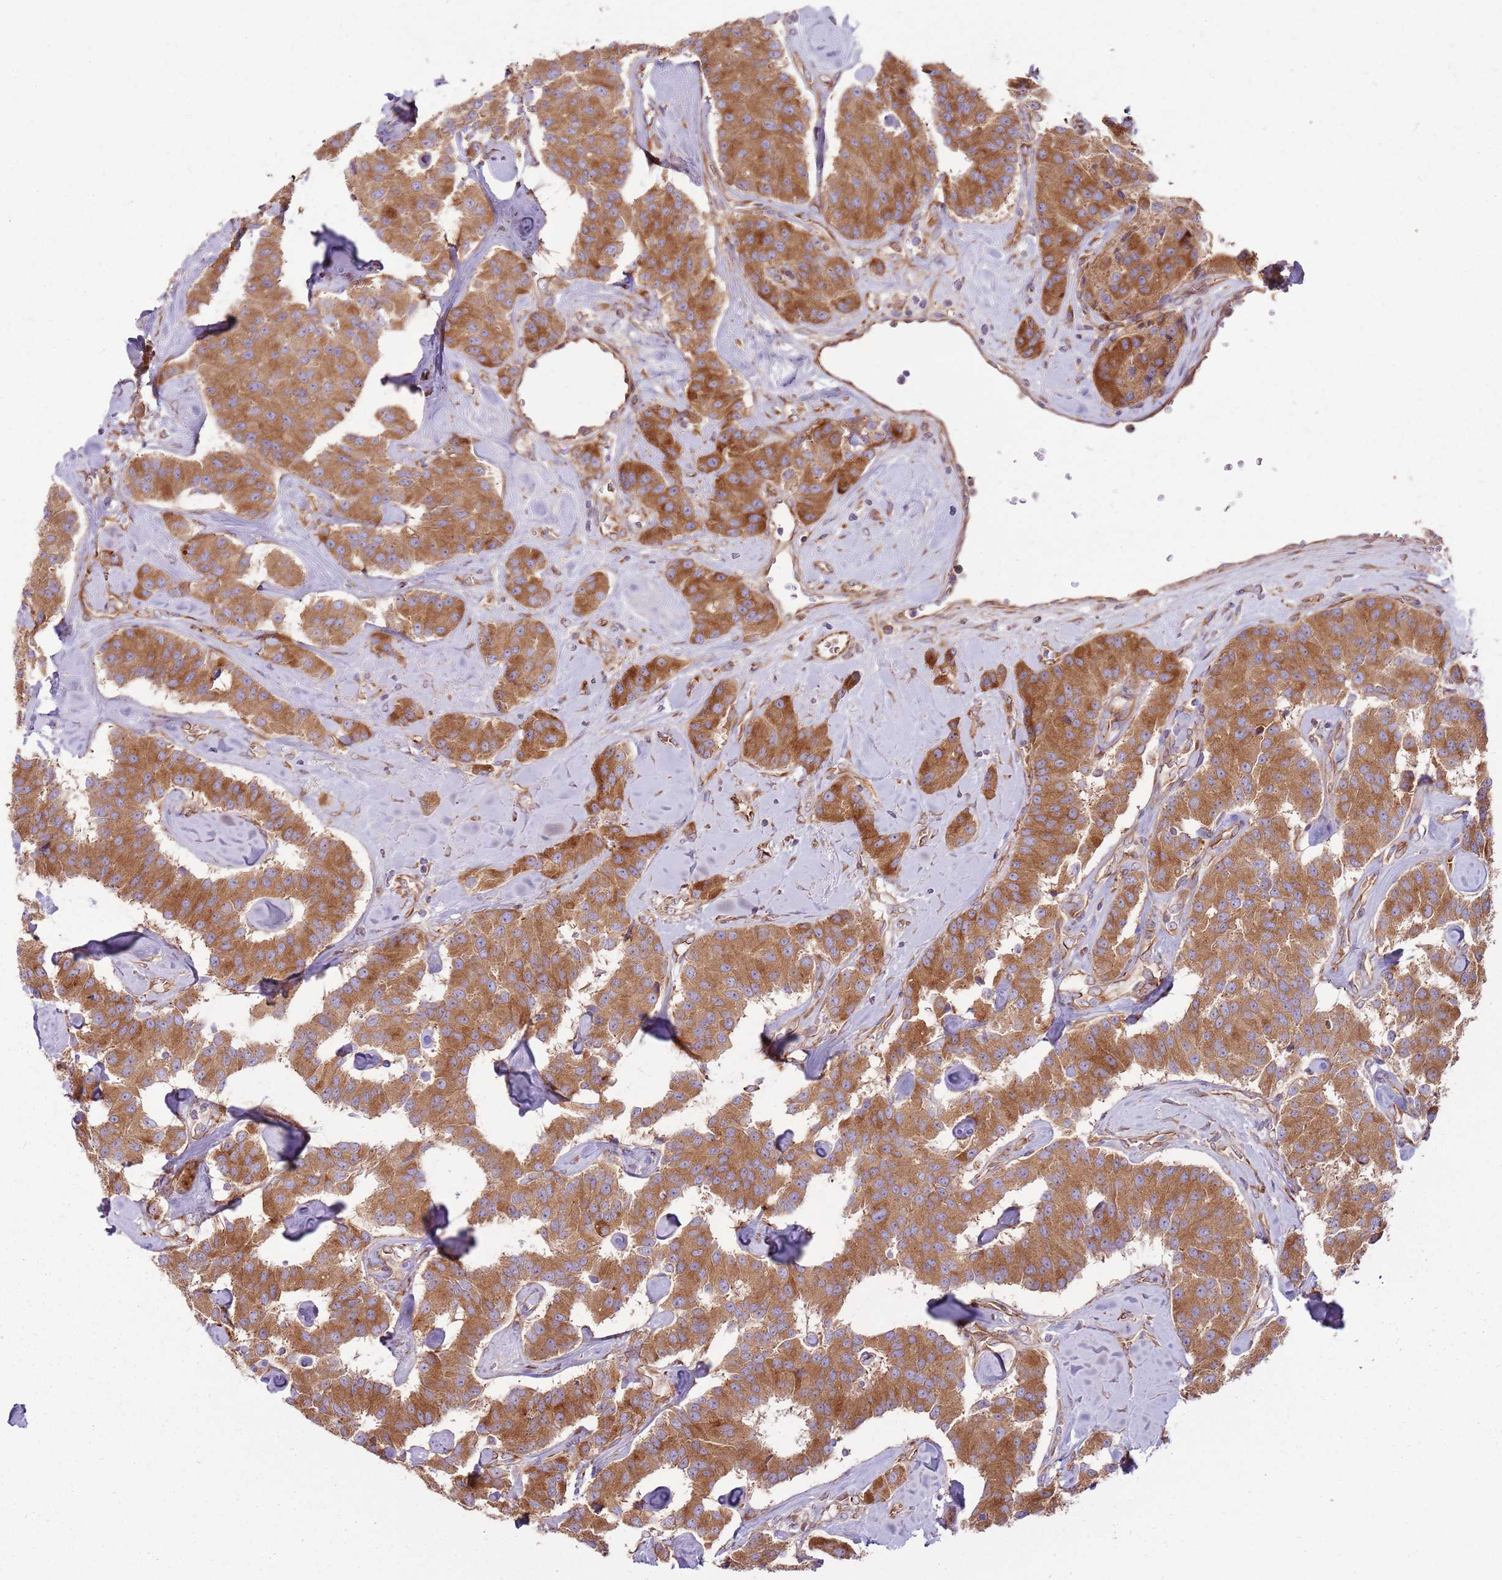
{"staining": {"intensity": "moderate", "quantity": ">75%", "location": "cytoplasmic/membranous"}, "tissue": "carcinoid", "cell_type": "Tumor cells", "image_type": "cancer", "snomed": [{"axis": "morphology", "description": "Carcinoid, malignant, NOS"}, {"axis": "topography", "description": "Pancreas"}], "caption": "Brown immunohistochemical staining in human carcinoid (malignant) displays moderate cytoplasmic/membranous expression in approximately >75% of tumor cells. The staining was performed using DAB (3,3'-diaminobenzidine) to visualize the protein expression in brown, while the nuclei were stained in blue with hematoxylin (Magnification: 20x).", "gene": "EMC1", "patient": {"sex": "male", "age": 41}}